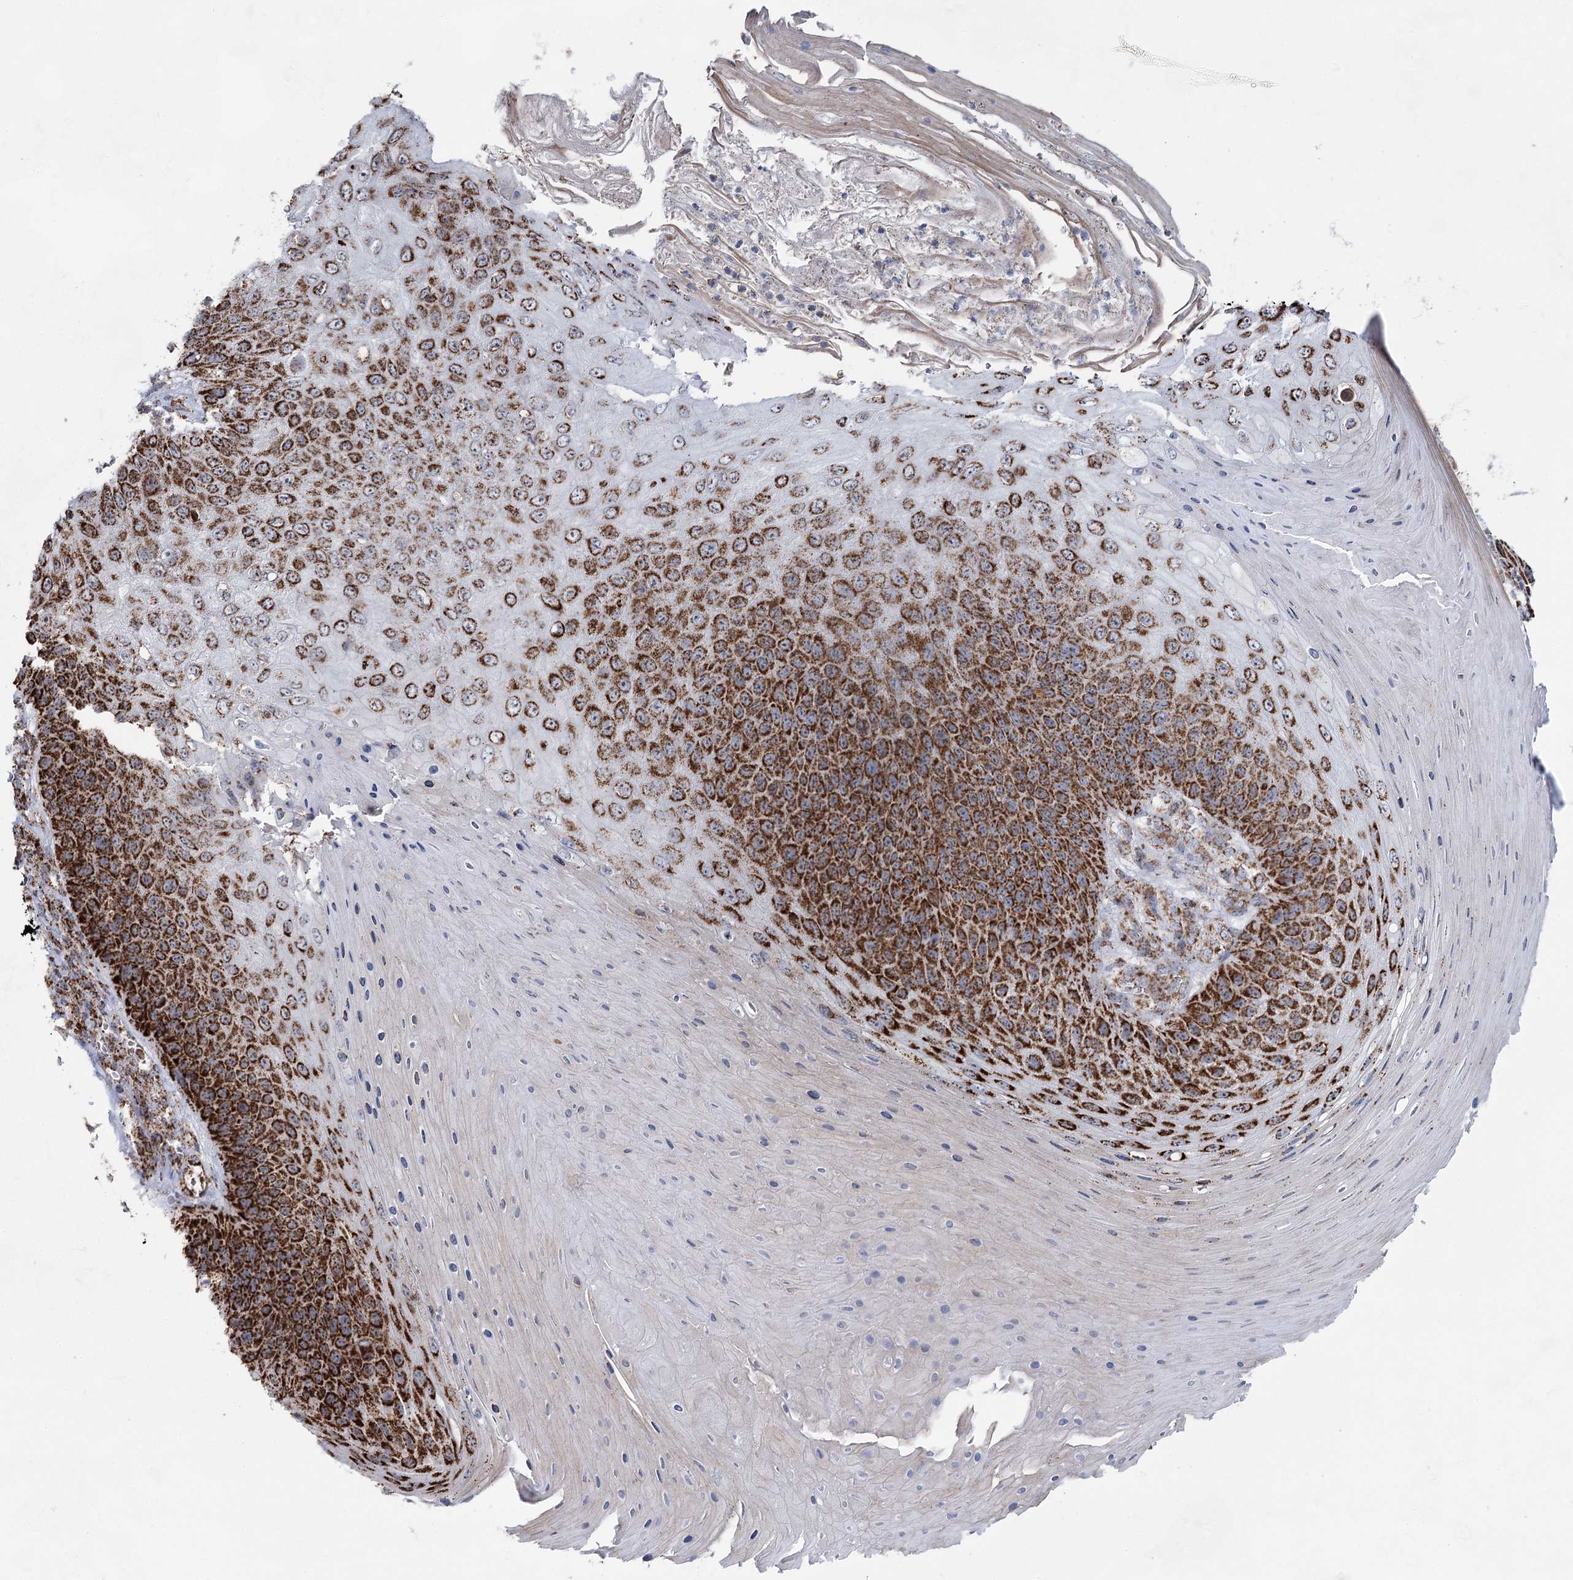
{"staining": {"intensity": "strong", "quantity": ">75%", "location": "cytoplasmic/membranous"}, "tissue": "skin cancer", "cell_type": "Tumor cells", "image_type": "cancer", "snomed": [{"axis": "morphology", "description": "Squamous cell carcinoma, NOS"}, {"axis": "topography", "description": "Skin"}], "caption": "Approximately >75% of tumor cells in skin squamous cell carcinoma reveal strong cytoplasmic/membranous protein positivity as visualized by brown immunohistochemical staining.", "gene": "CWF19L1", "patient": {"sex": "female", "age": 88}}